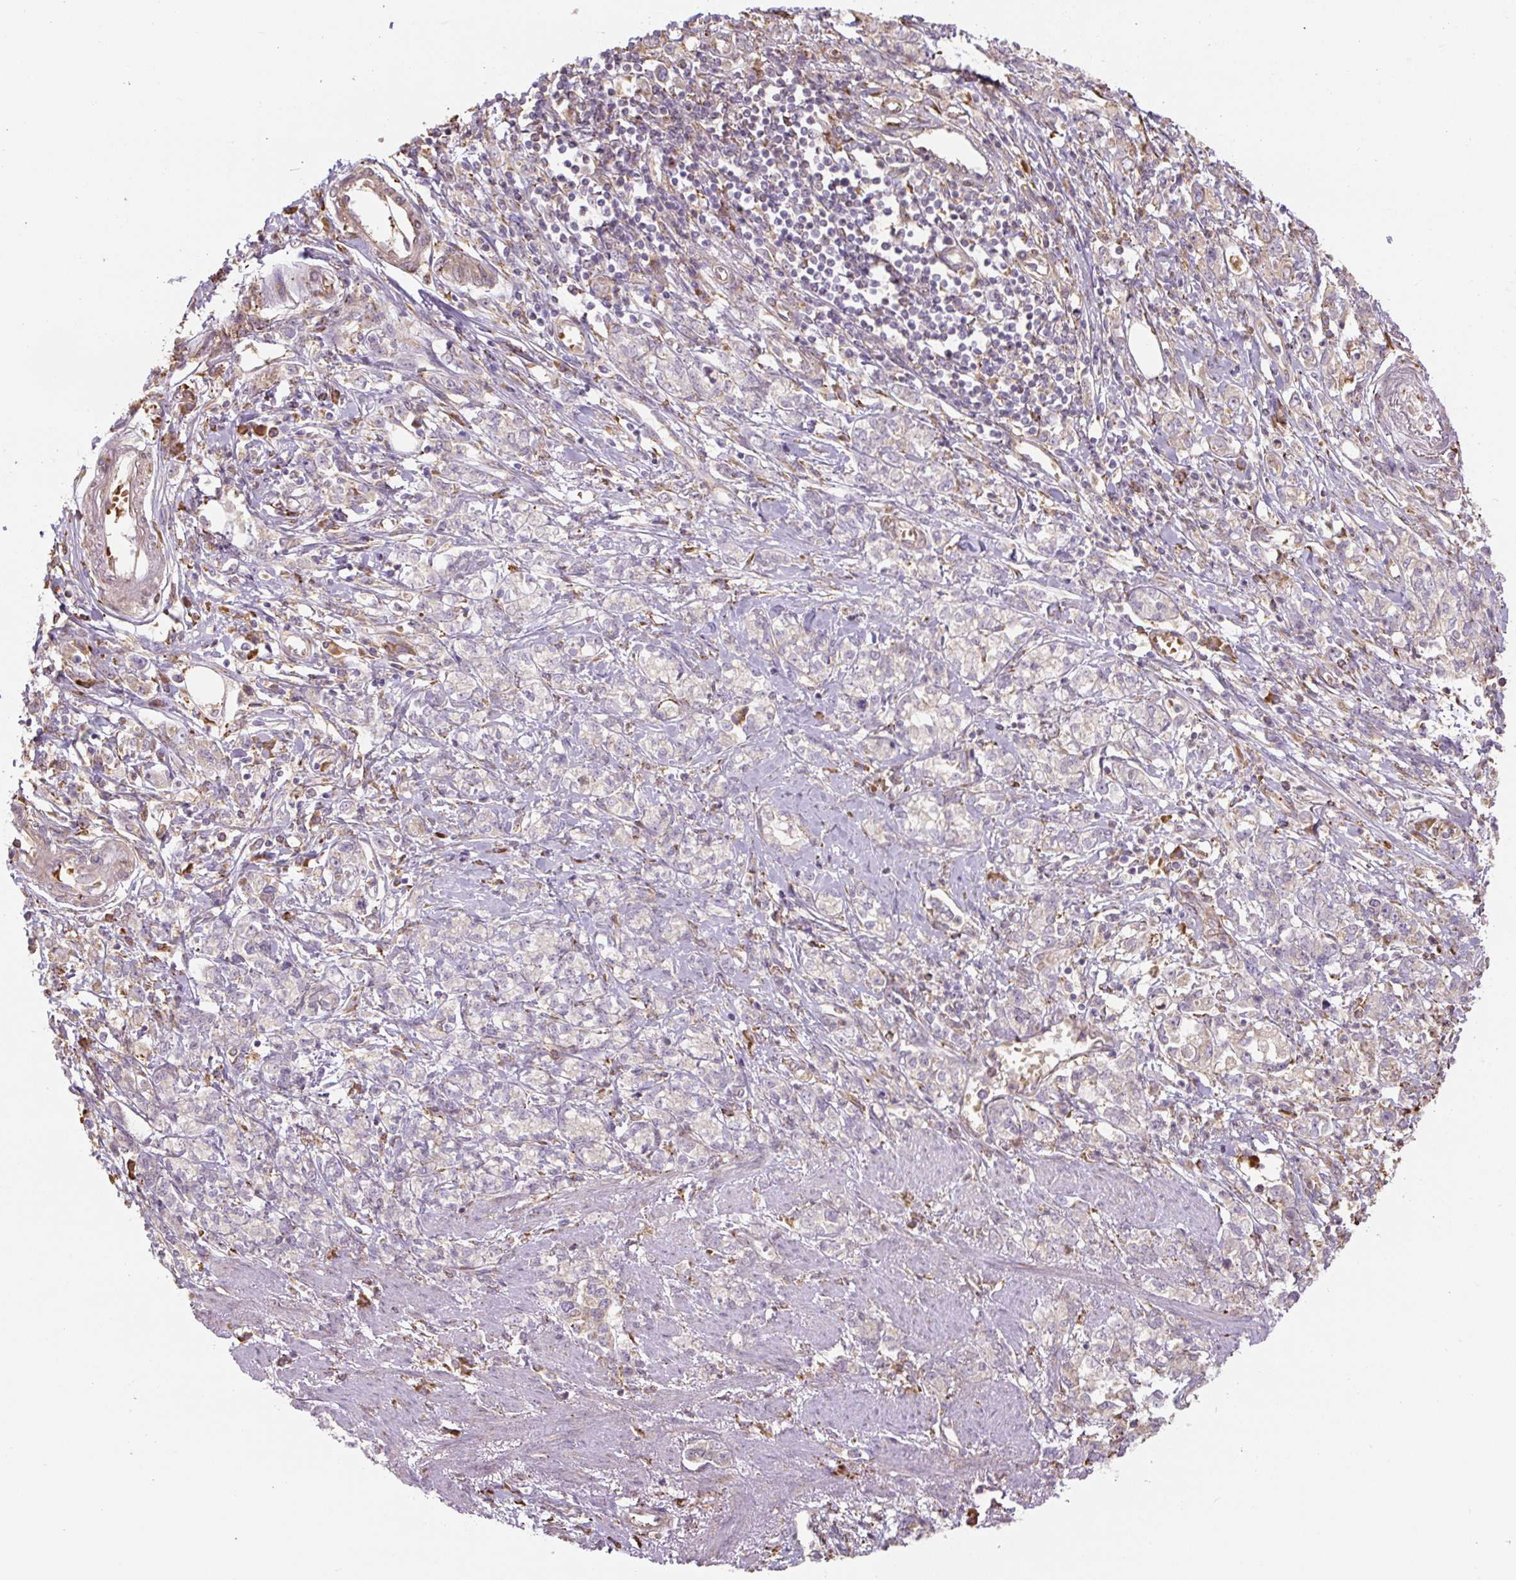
{"staining": {"intensity": "negative", "quantity": "none", "location": "none"}, "tissue": "stomach cancer", "cell_type": "Tumor cells", "image_type": "cancer", "snomed": [{"axis": "morphology", "description": "Adenocarcinoma, NOS"}, {"axis": "topography", "description": "Stomach"}], "caption": "An IHC photomicrograph of stomach cancer (adenocarcinoma) is shown. There is no staining in tumor cells of stomach cancer (adenocarcinoma).", "gene": "RASA1", "patient": {"sex": "female", "age": 76}}